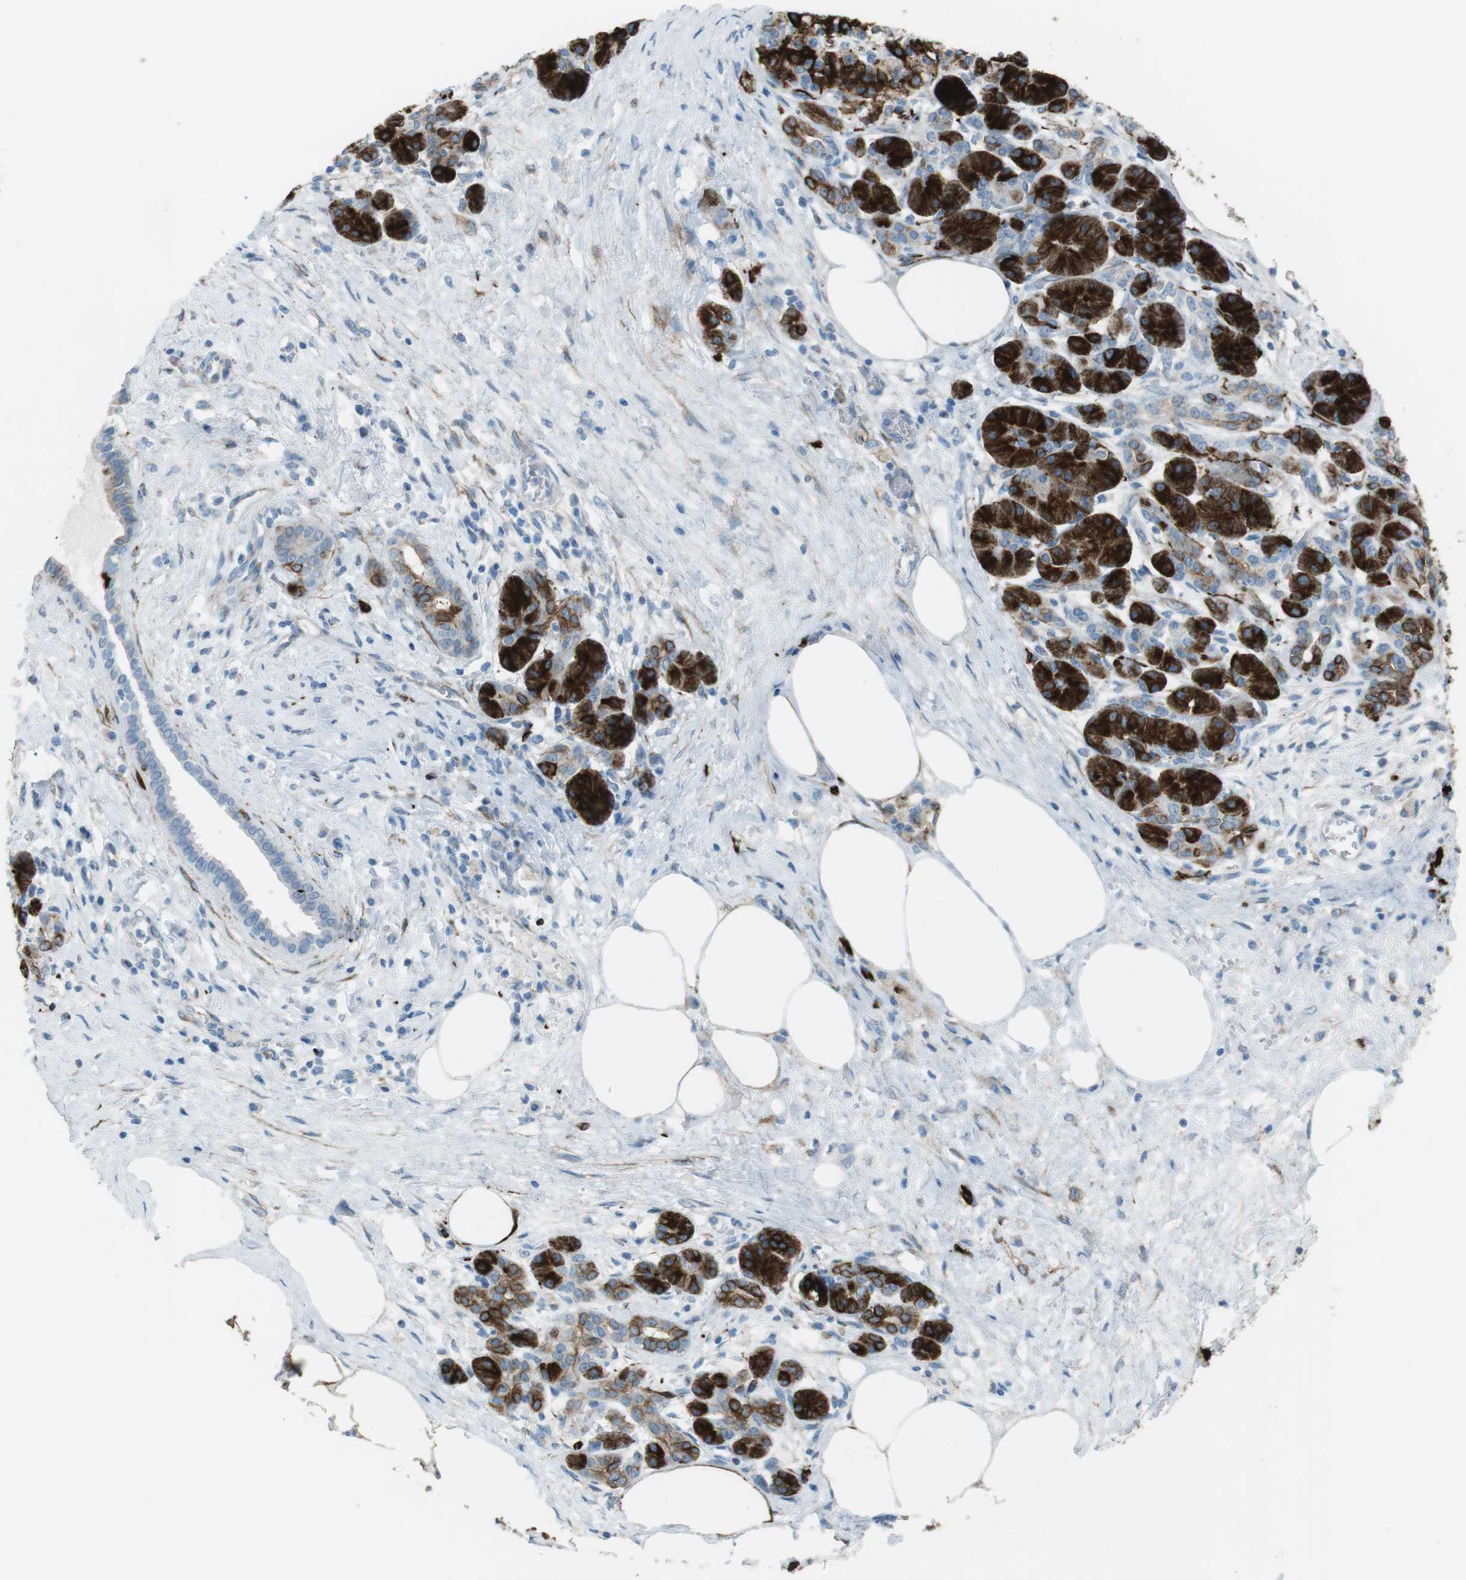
{"staining": {"intensity": "strong", "quantity": ">75%", "location": "cytoplasmic/membranous"}, "tissue": "pancreatic cancer", "cell_type": "Tumor cells", "image_type": "cancer", "snomed": [{"axis": "morphology", "description": "Adenocarcinoma, NOS"}, {"axis": "topography", "description": "Pancreas"}], "caption": "Immunohistochemistry (DAB) staining of pancreatic cancer (adenocarcinoma) shows strong cytoplasmic/membranous protein staining in about >75% of tumor cells.", "gene": "TUBB2A", "patient": {"sex": "female", "age": 70}}